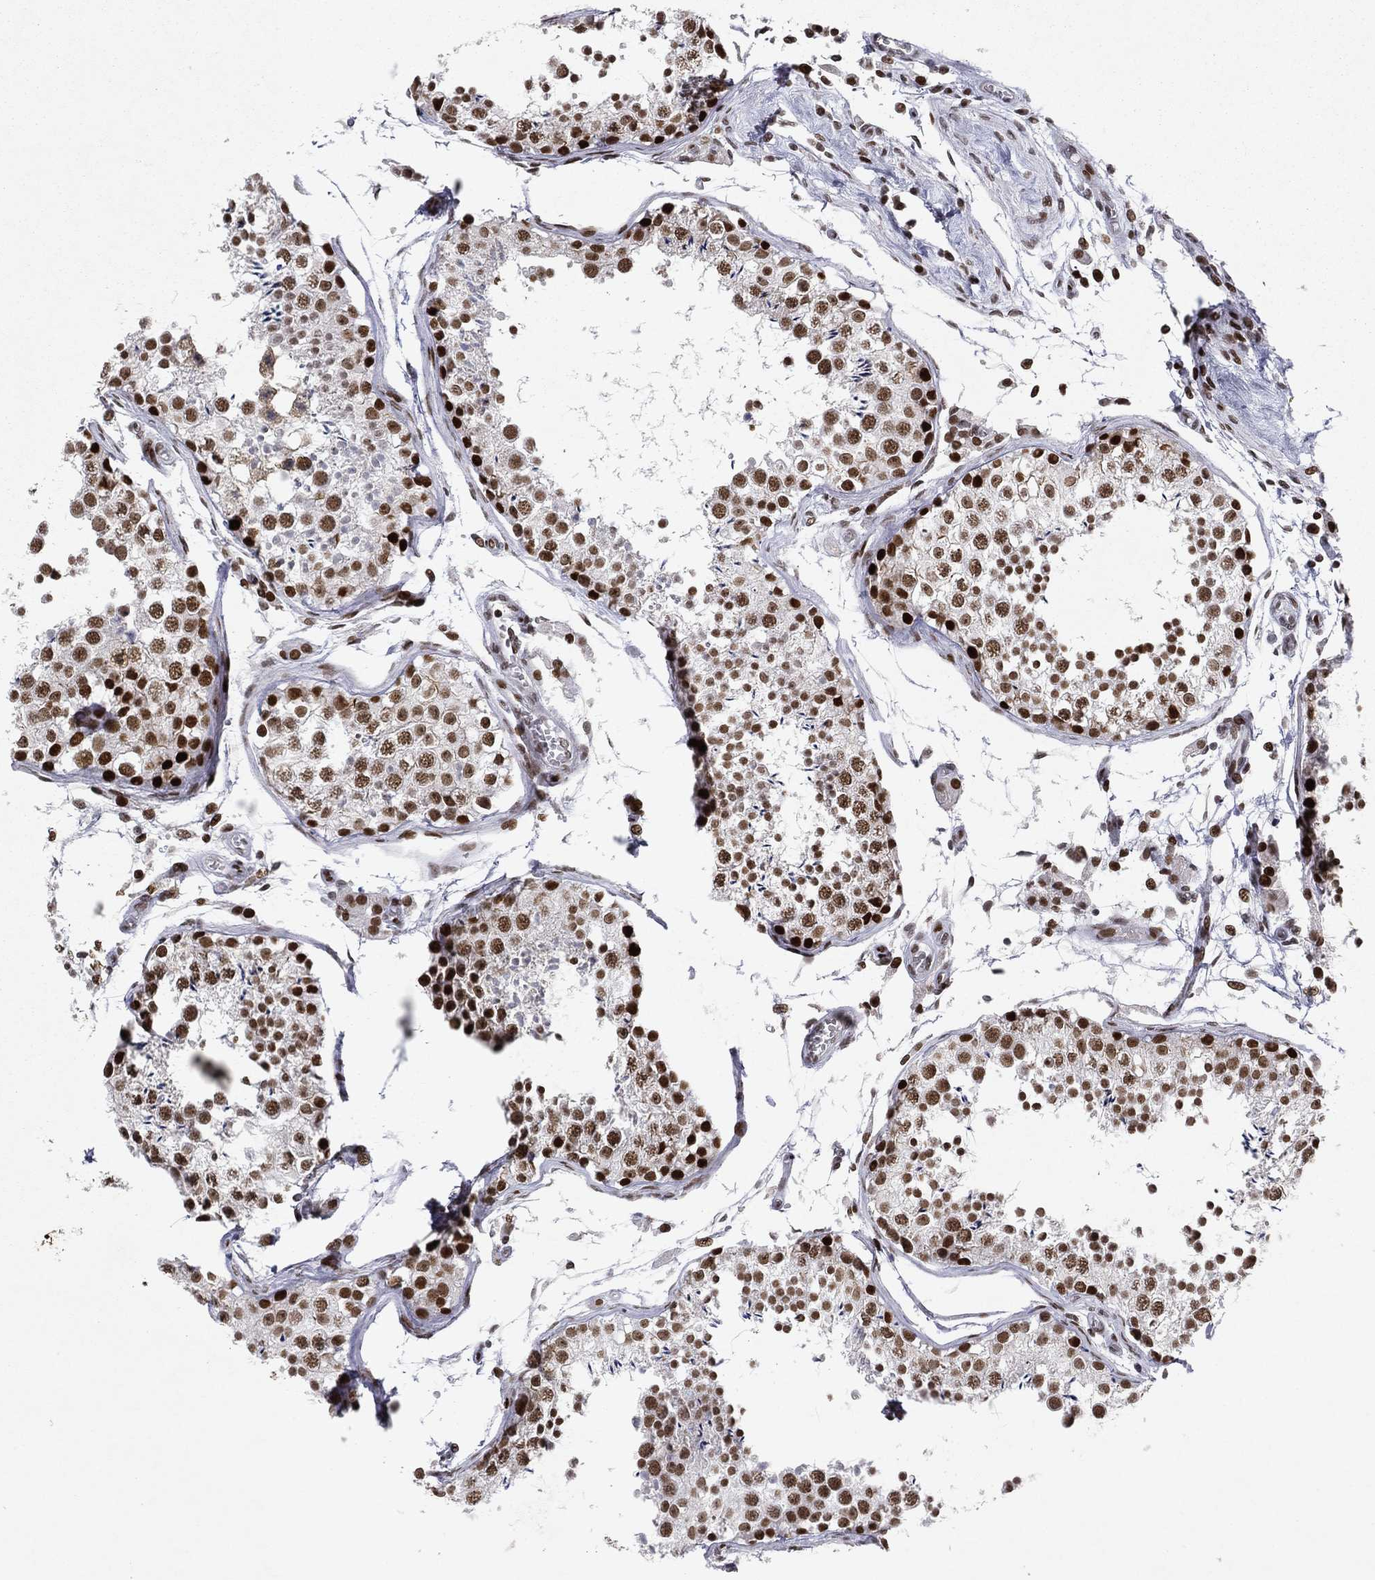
{"staining": {"intensity": "strong", "quantity": ">75%", "location": "nuclear"}, "tissue": "testis", "cell_type": "Cells in seminiferous ducts", "image_type": "normal", "snomed": [{"axis": "morphology", "description": "Normal tissue, NOS"}, {"axis": "topography", "description": "Testis"}], "caption": "Immunohistochemical staining of benign human testis reveals high levels of strong nuclear staining in approximately >75% of cells in seminiferous ducts.", "gene": "RTF1", "patient": {"sex": "male", "age": 29}}